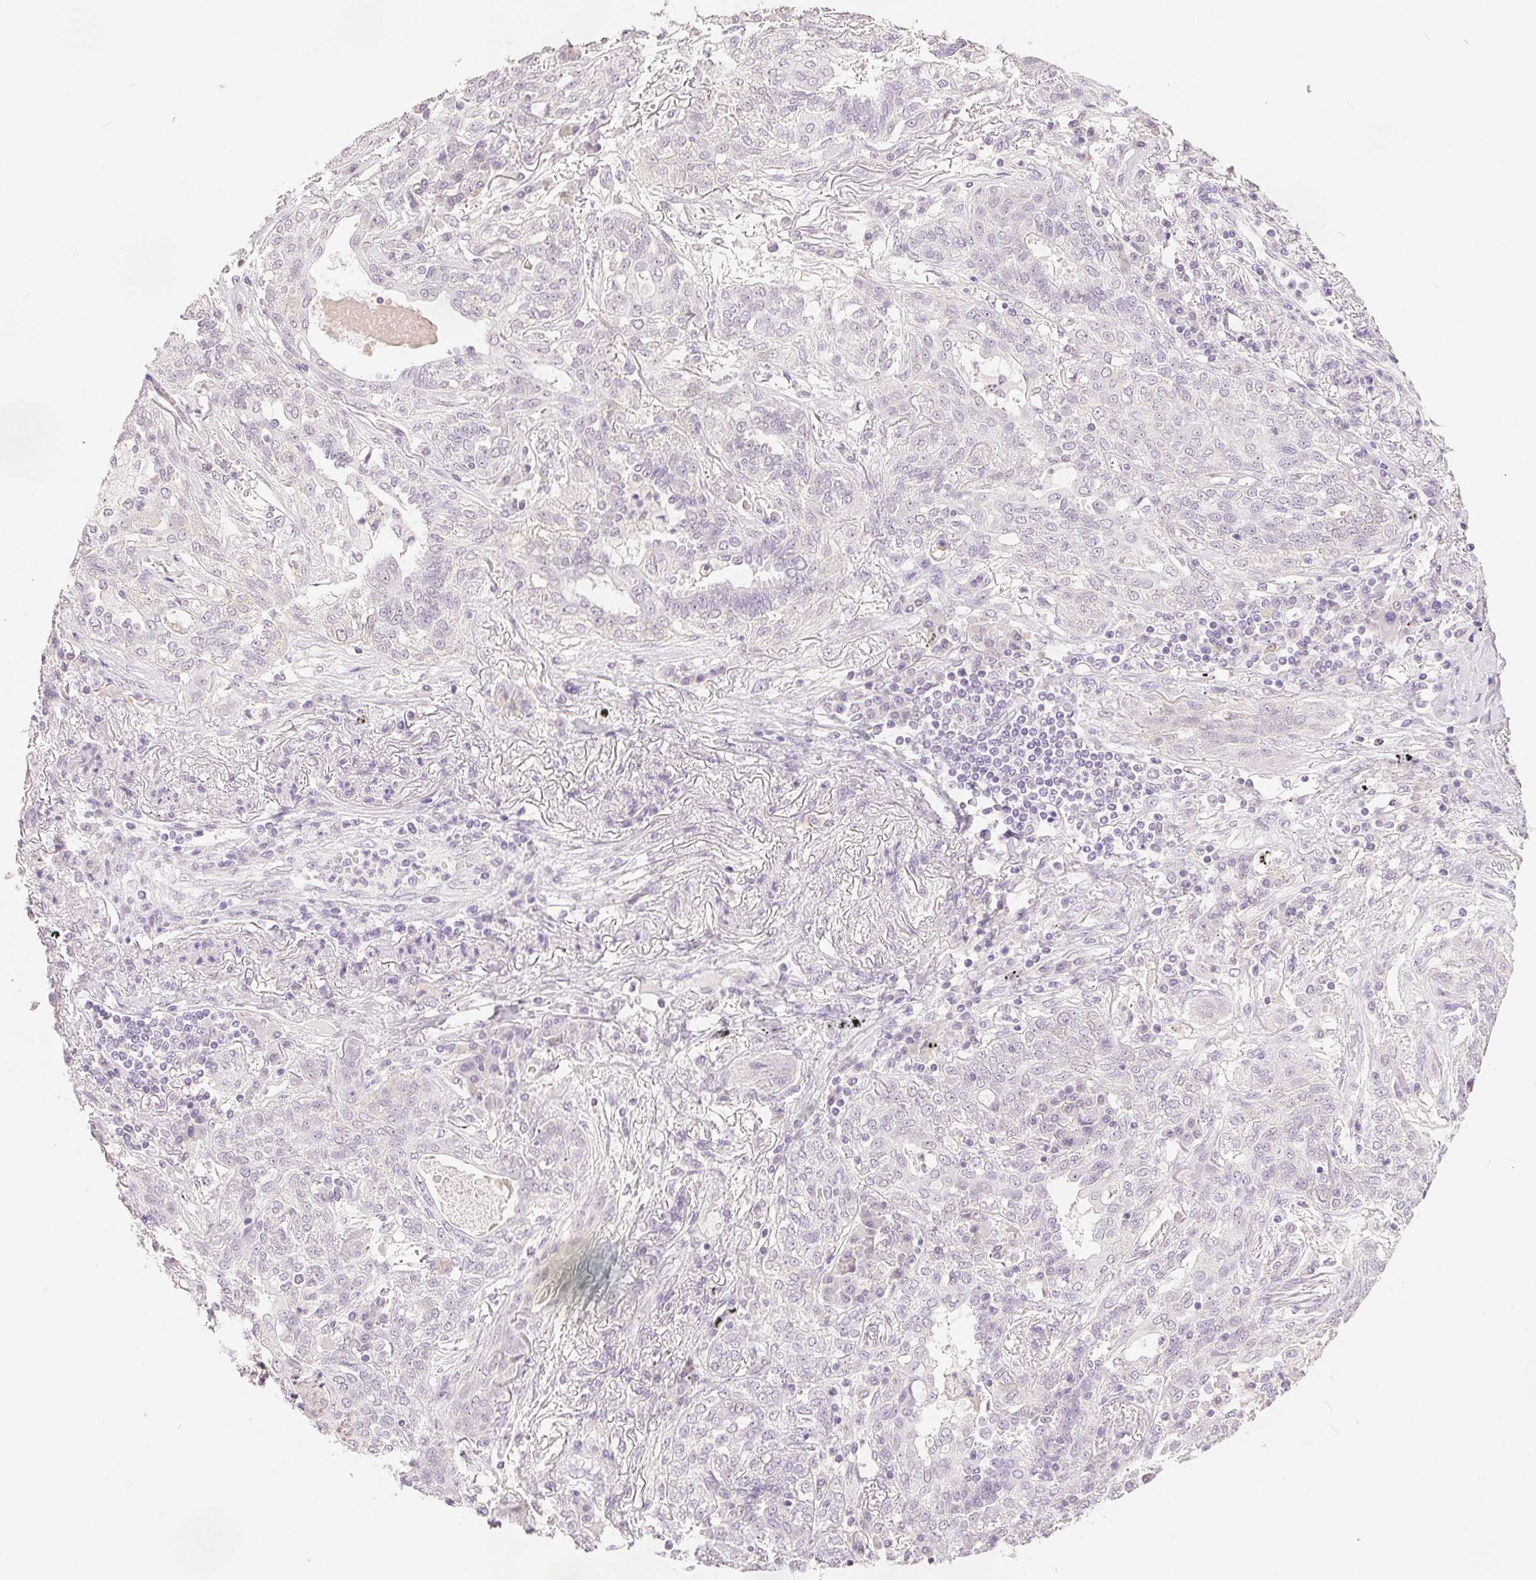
{"staining": {"intensity": "negative", "quantity": "none", "location": "none"}, "tissue": "lung cancer", "cell_type": "Tumor cells", "image_type": "cancer", "snomed": [{"axis": "morphology", "description": "Squamous cell carcinoma, NOS"}, {"axis": "topography", "description": "Lung"}], "caption": "The immunohistochemistry (IHC) micrograph has no significant positivity in tumor cells of lung cancer (squamous cell carcinoma) tissue. The staining was performed using DAB to visualize the protein expression in brown, while the nuclei were stained in blue with hematoxylin (Magnification: 20x).", "gene": "CA12", "patient": {"sex": "female", "age": 70}}